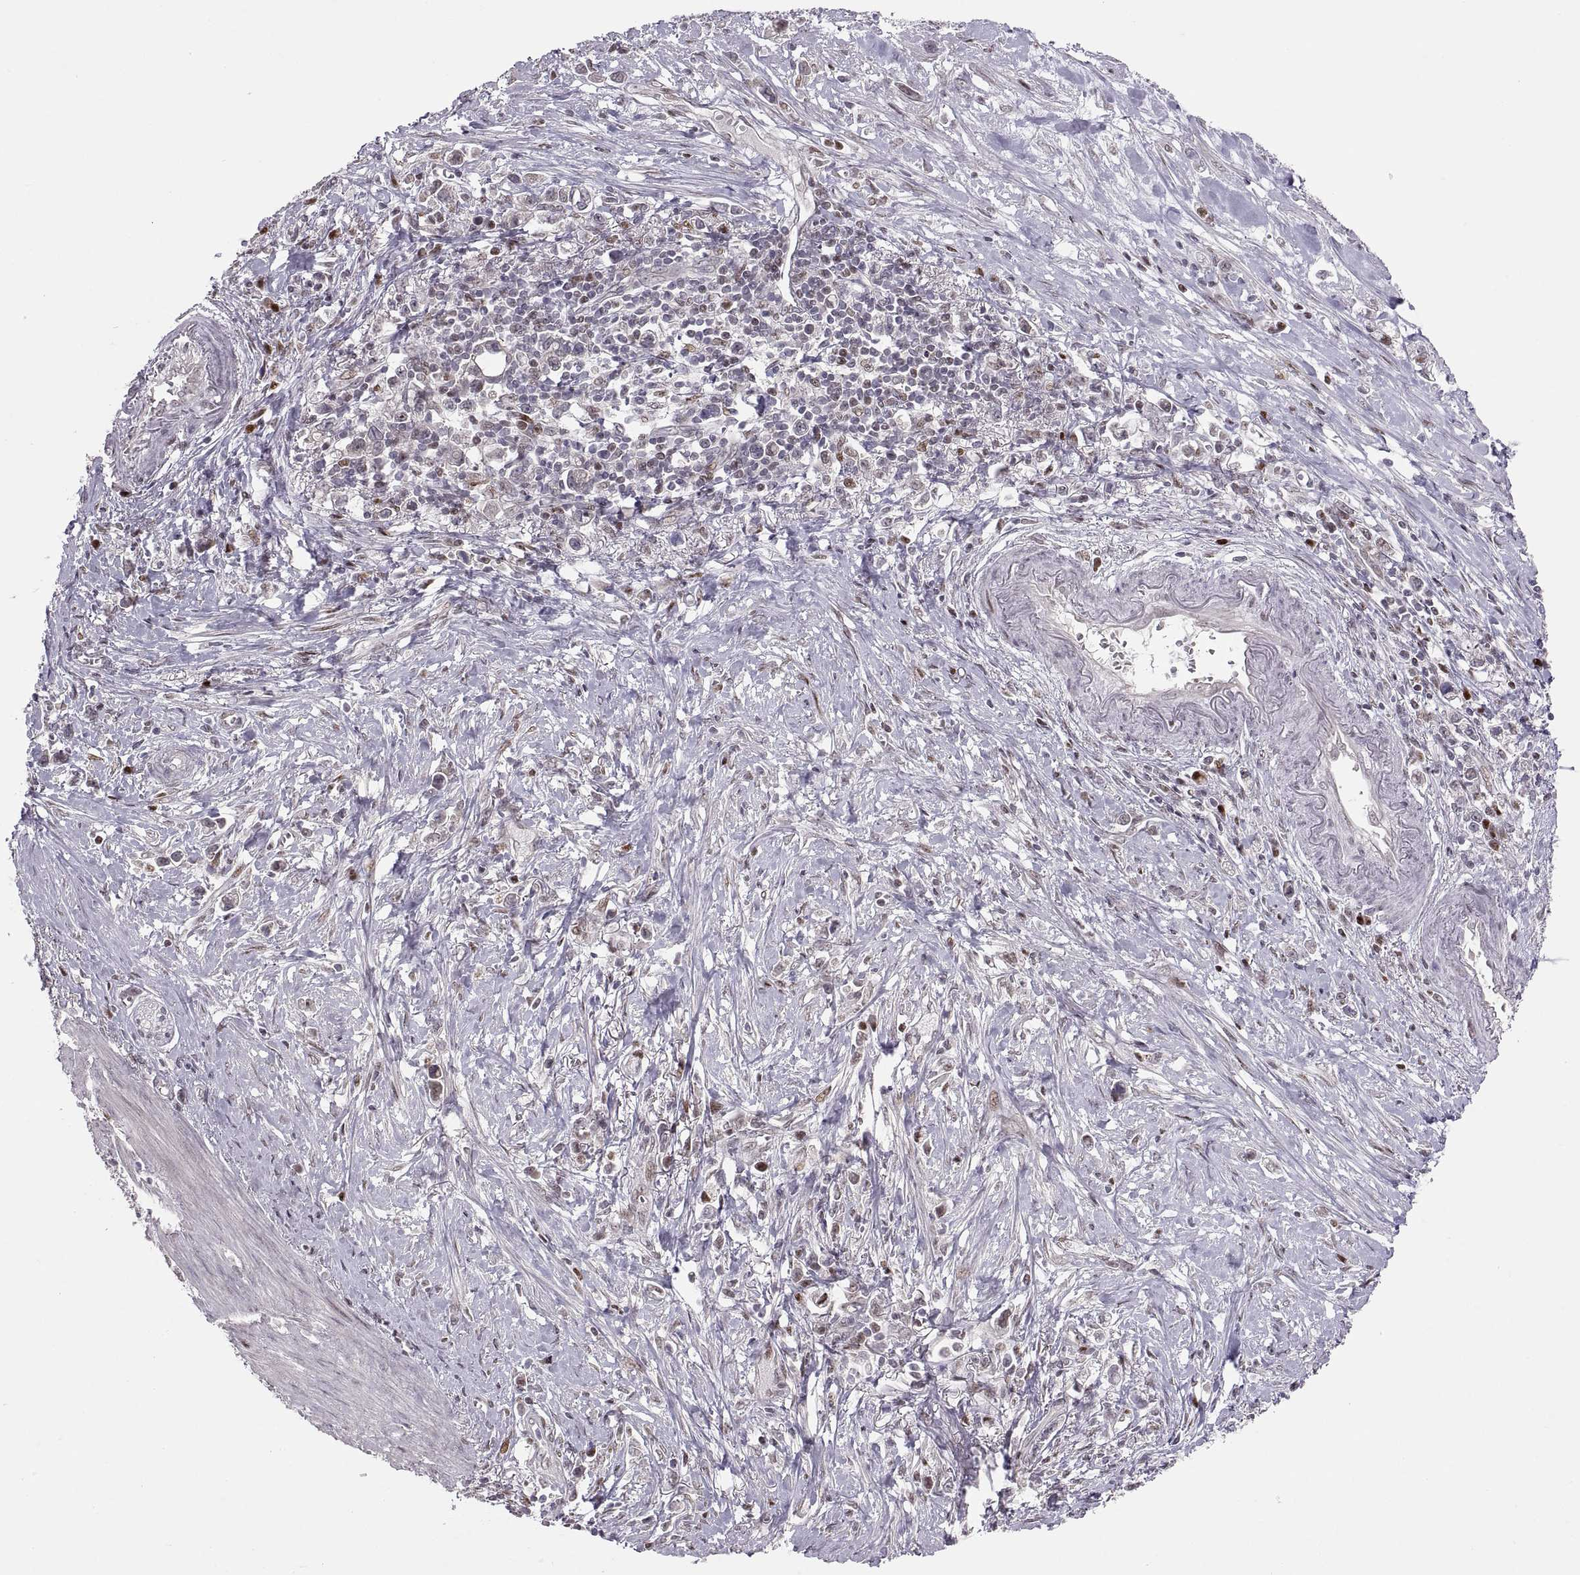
{"staining": {"intensity": "moderate", "quantity": "25%-75%", "location": "nuclear"}, "tissue": "stomach cancer", "cell_type": "Tumor cells", "image_type": "cancer", "snomed": [{"axis": "morphology", "description": "Adenocarcinoma, NOS"}, {"axis": "topography", "description": "Stomach"}], "caption": "Immunohistochemistry staining of adenocarcinoma (stomach), which exhibits medium levels of moderate nuclear expression in approximately 25%-75% of tumor cells indicating moderate nuclear protein staining. The staining was performed using DAB (3,3'-diaminobenzidine) (brown) for protein detection and nuclei were counterstained in hematoxylin (blue).", "gene": "SNAI1", "patient": {"sex": "male", "age": 63}}